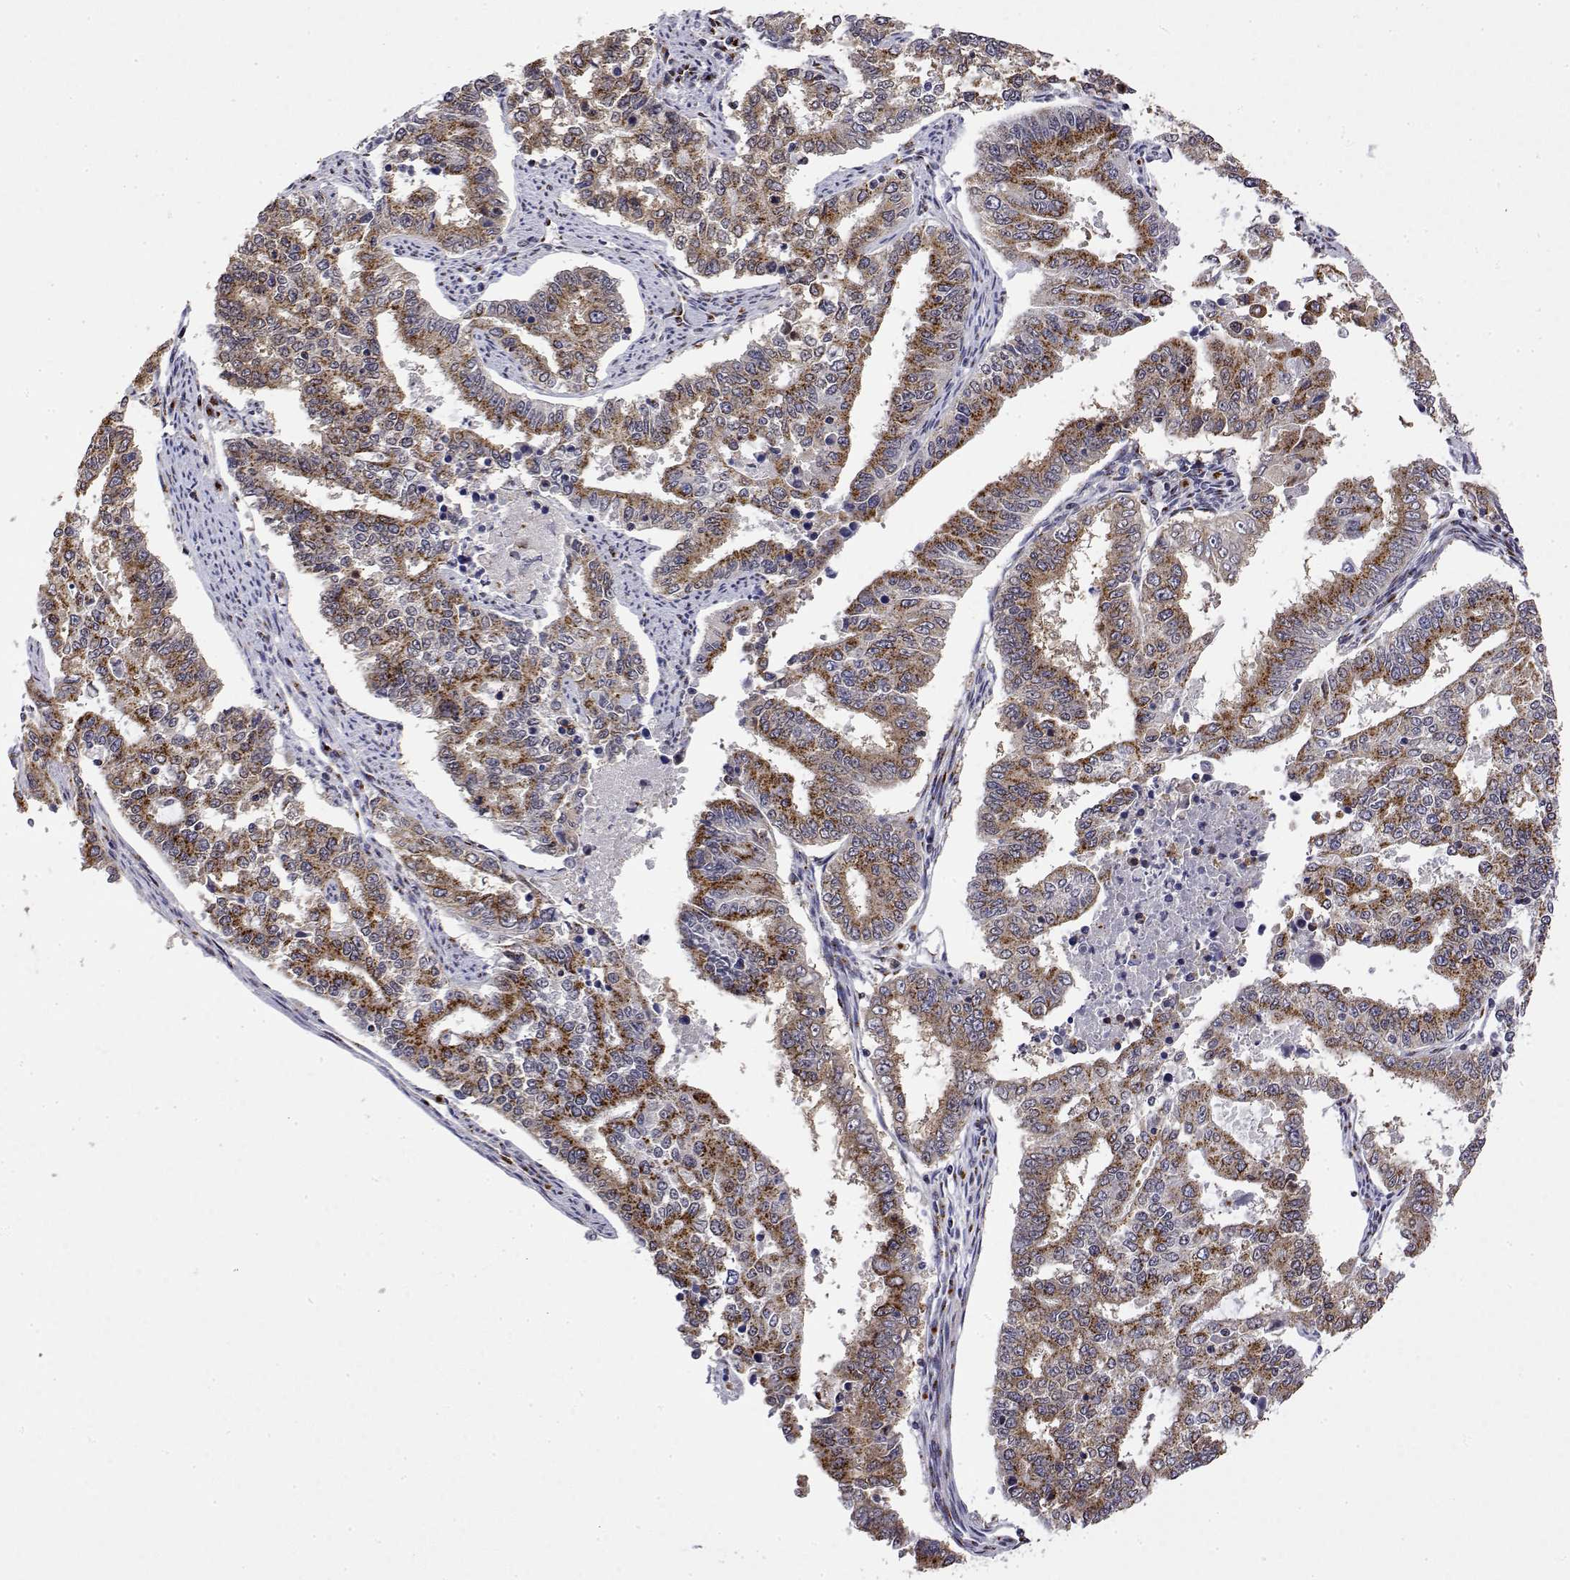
{"staining": {"intensity": "moderate", "quantity": ">75%", "location": "cytoplasmic/membranous"}, "tissue": "endometrial cancer", "cell_type": "Tumor cells", "image_type": "cancer", "snomed": [{"axis": "morphology", "description": "Adenocarcinoma, NOS"}, {"axis": "topography", "description": "Uterus"}], "caption": "Approximately >75% of tumor cells in human adenocarcinoma (endometrial) demonstrate moderate cytoplasmic/membranous protein positivity as visualized by brown immunohistochemical staining.", "gene": "YIPF3", "patient": {"sex": "female", "age": 59}}